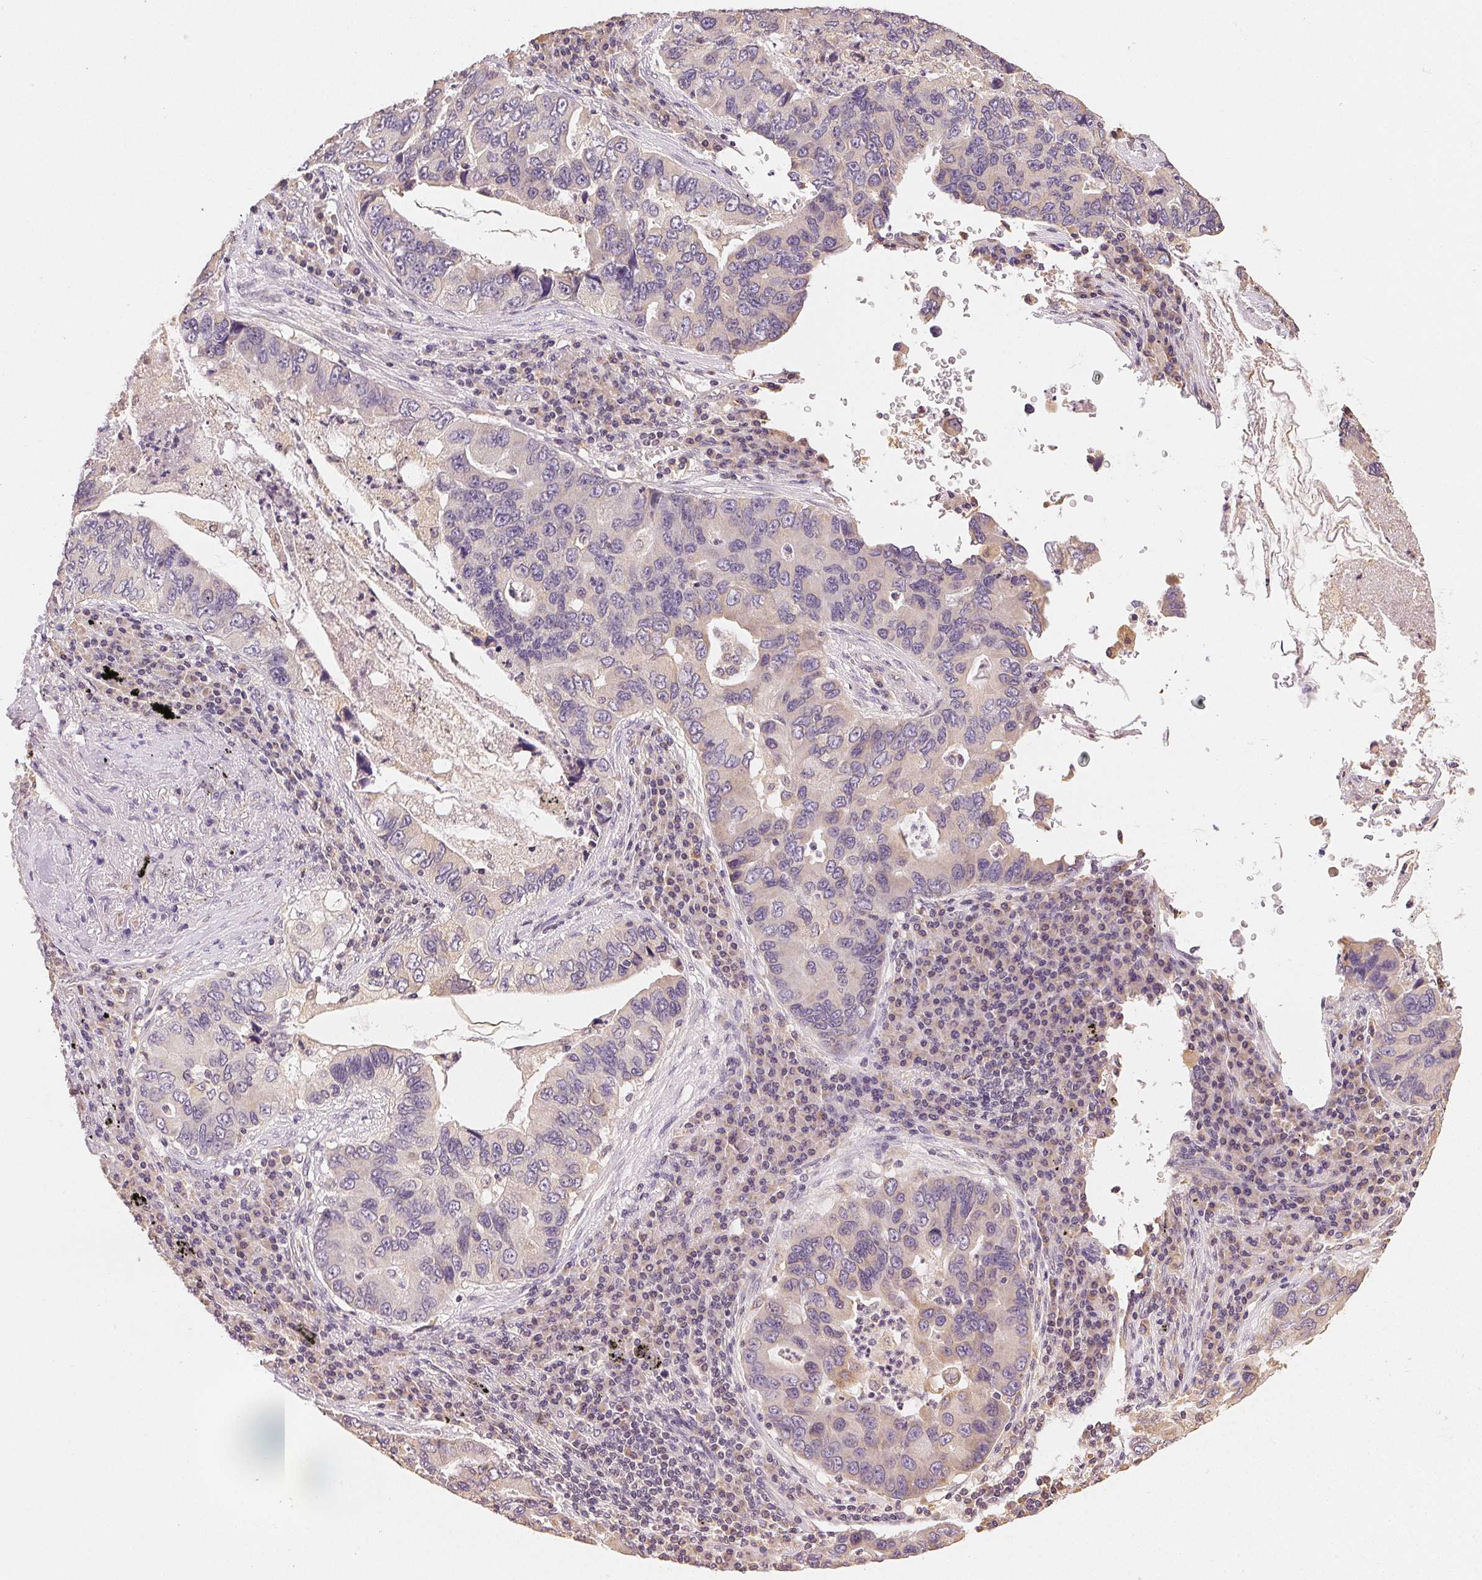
{"staining": {"intensity": "negative", "quantity": "none", "location": "none"}, "tissue": "lung cancer", "cell_type": "Tumor cells", "image_type": "cancer", "snomed": [{"axis": "morphology", "description": "Adenocarcinoma, NOS"}, {"axis": "morphology", "description": "Adenocarcinoma, metastatic, NOS"}, {"axis": "topography", "description": "Lymph node"}, {"axis": "topography", "description": "Lung"}], "caption": "Tumor cells are negative for protein expression in human metastatic adenocarcinoma (lung). (IHC, brightfield microscopy, high magnification).", "gene": "SEZ6L2", "patient": {"sex": "female", "age": 54}}